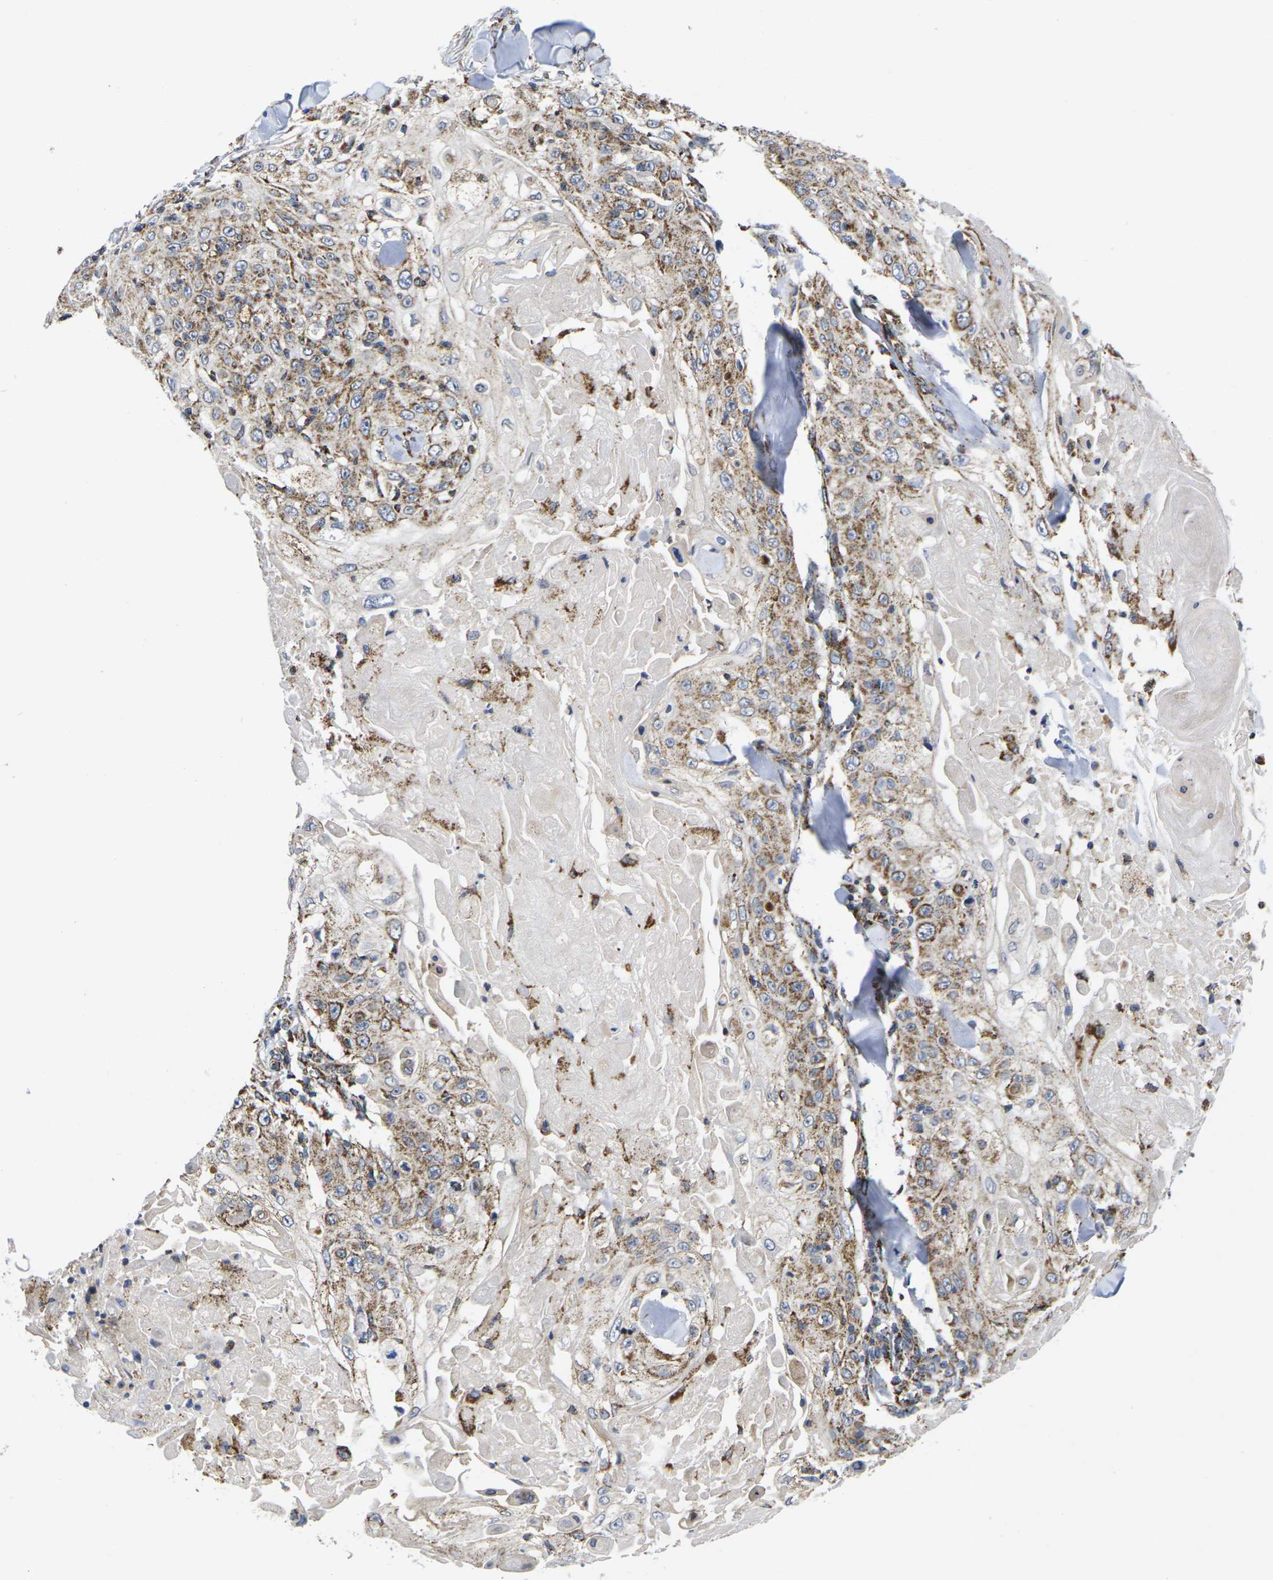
{"staining": {"intensity": "strong", "quantity": "25%-75%", "location": "cytoplasmic/membranous"}, "tissue": "skin cancer", "cell_type": "Tumor cells", "image_type": "cancer", "snomed": [{"axis": "morphology", "description": "Squamous cell carcinoma, NOS"}, {"axis": "topography", "description": "Skin"}], "caption": "Tumor cells display strong cytoplasmic/membranous positivity in approximately 25%-75% of cells in squamous cell carcinoma (skin). The staining was performed using DAB (3,3'-diaminobenzidine), with brown indicating positive protein expression. Nuclei are stained blue with hematoxylin.", "gene": "P2RY11", "patient": {"sex": "male", "age": 86}}